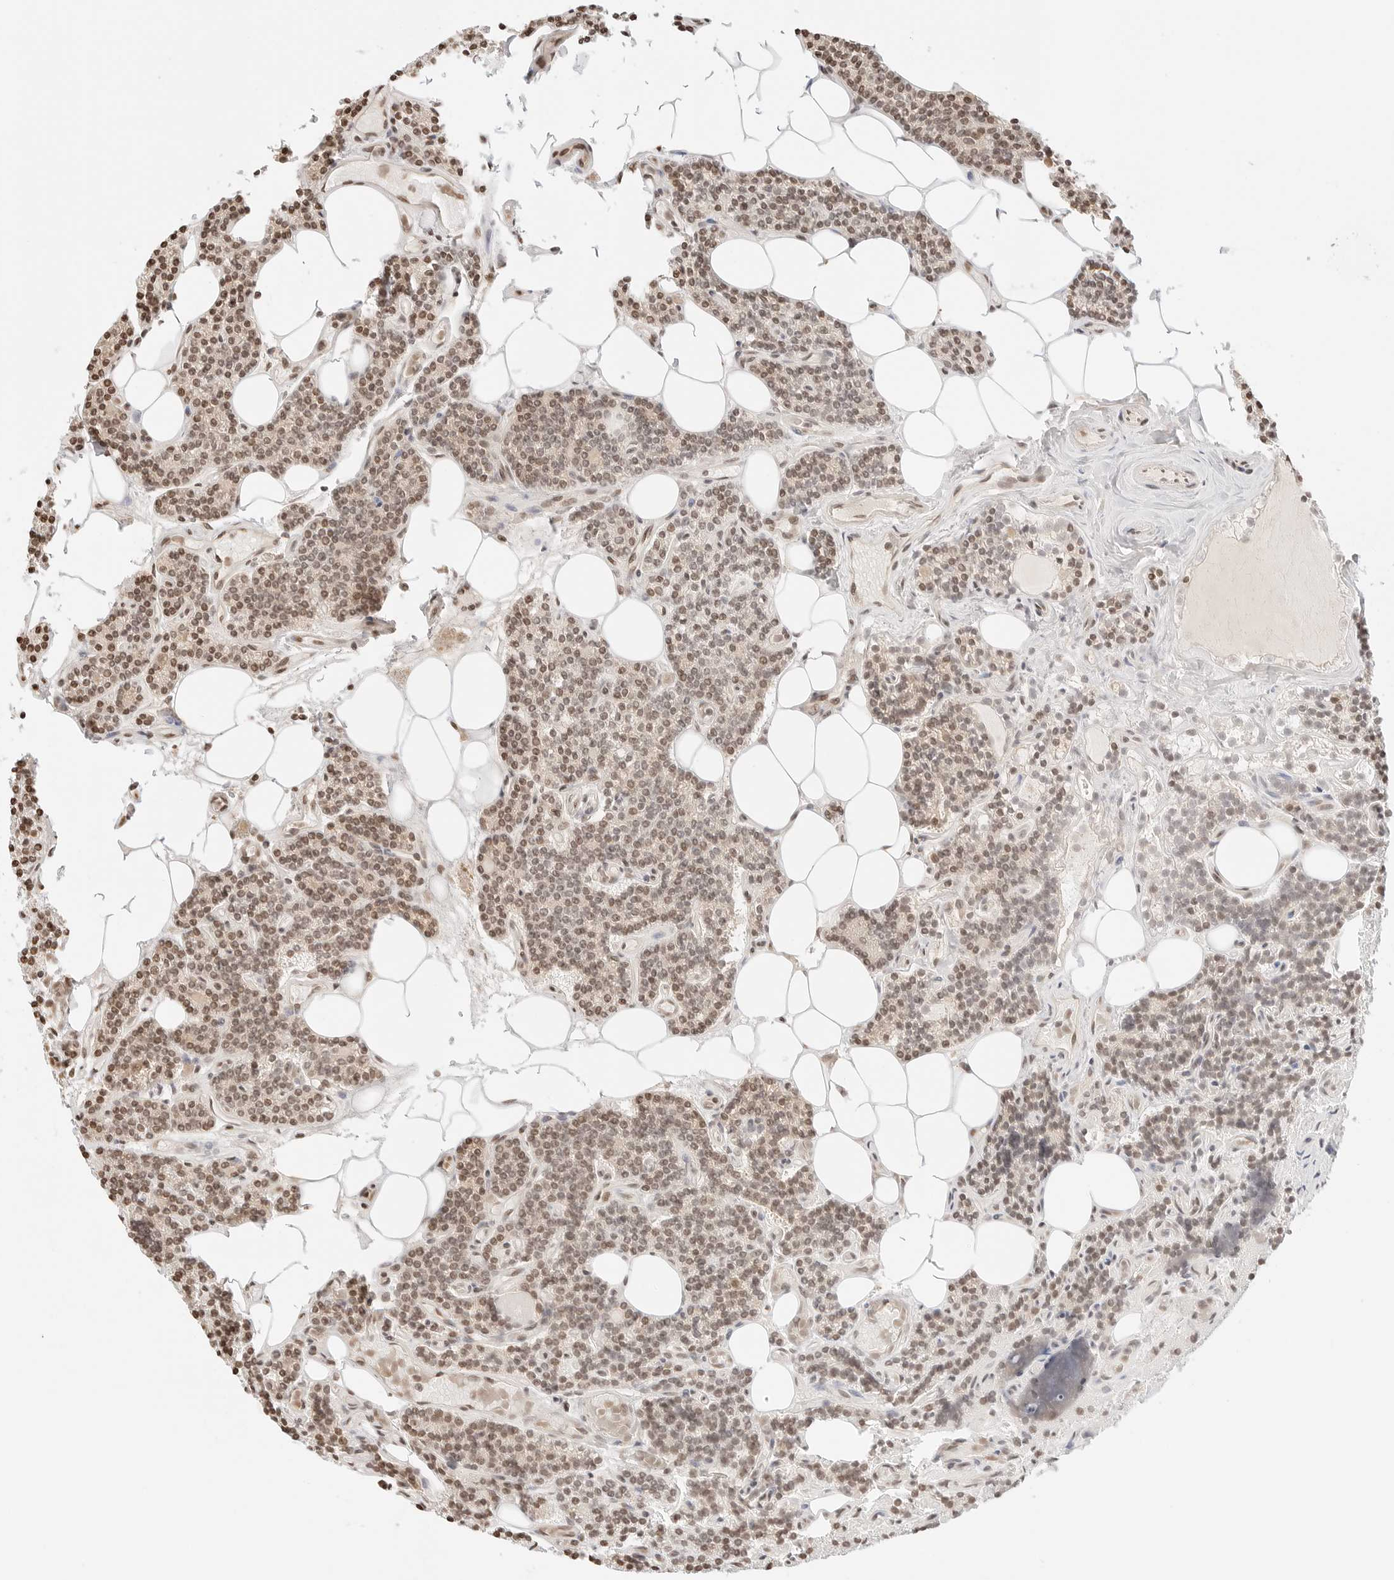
{"staining": {"intensity": "moderate", "quantity": ">75%", "location": "cytoplasmic/membranous,nuclear"}, "tissue": "parathyroid gland", "cell_type": "Glandular cells", "image_type": "normal", "snomed": [{"axis": "morphology", "description": "Normal tissue, NOS"}, {"axis": "topography", "description": "Parathyroid gland"}], "caption": "Immunohistochemical staining of unremarkable parathyroid gland shows moderate cytoplasmic/membranous,nuclear protein positivity in approximately >75% of glandular cells.", "gene": "RPS6KL1", "patient": {"sex": "female", "age": 43}}